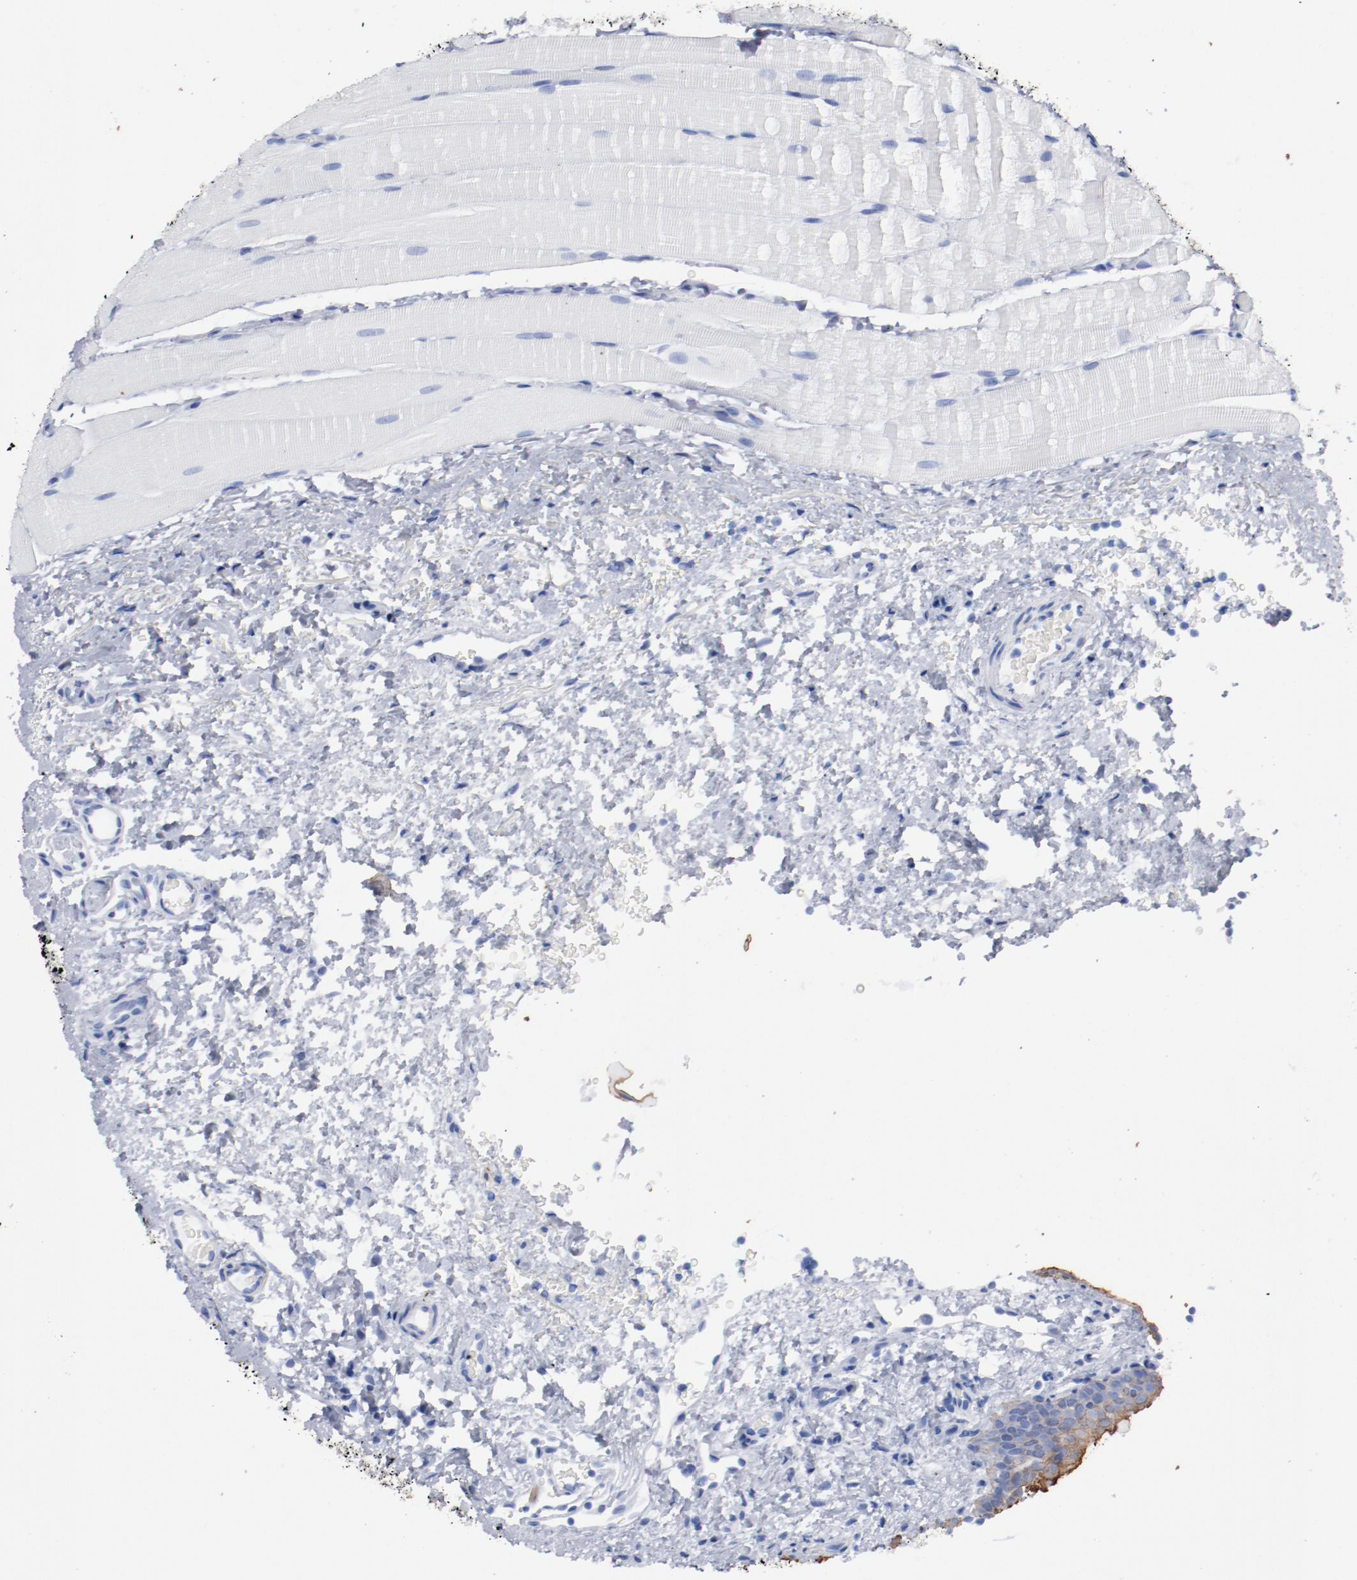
{"staining": {"intensity": "moderate", "quantity": ">75%", "location": "cytoplasmic/membranous"}, "tissue": "oral mucosa", "cell_type": "Squamous epithelial cells", "image_type": "normal", "snomed": [{"axis": "morphology", "description": "Normal tissue, NOS"}, {"axis": "topography", "description": "Oral tissue"}], "caption": "Brown immunohistochemical staining in normal human oral mucosa demonstrates moderate cytoplasmic/membranous positivity in approximately >75% of squamous epithelial cells.", "gene": "TSPAN6", "patient": {"sex": "male", "age": 20}}